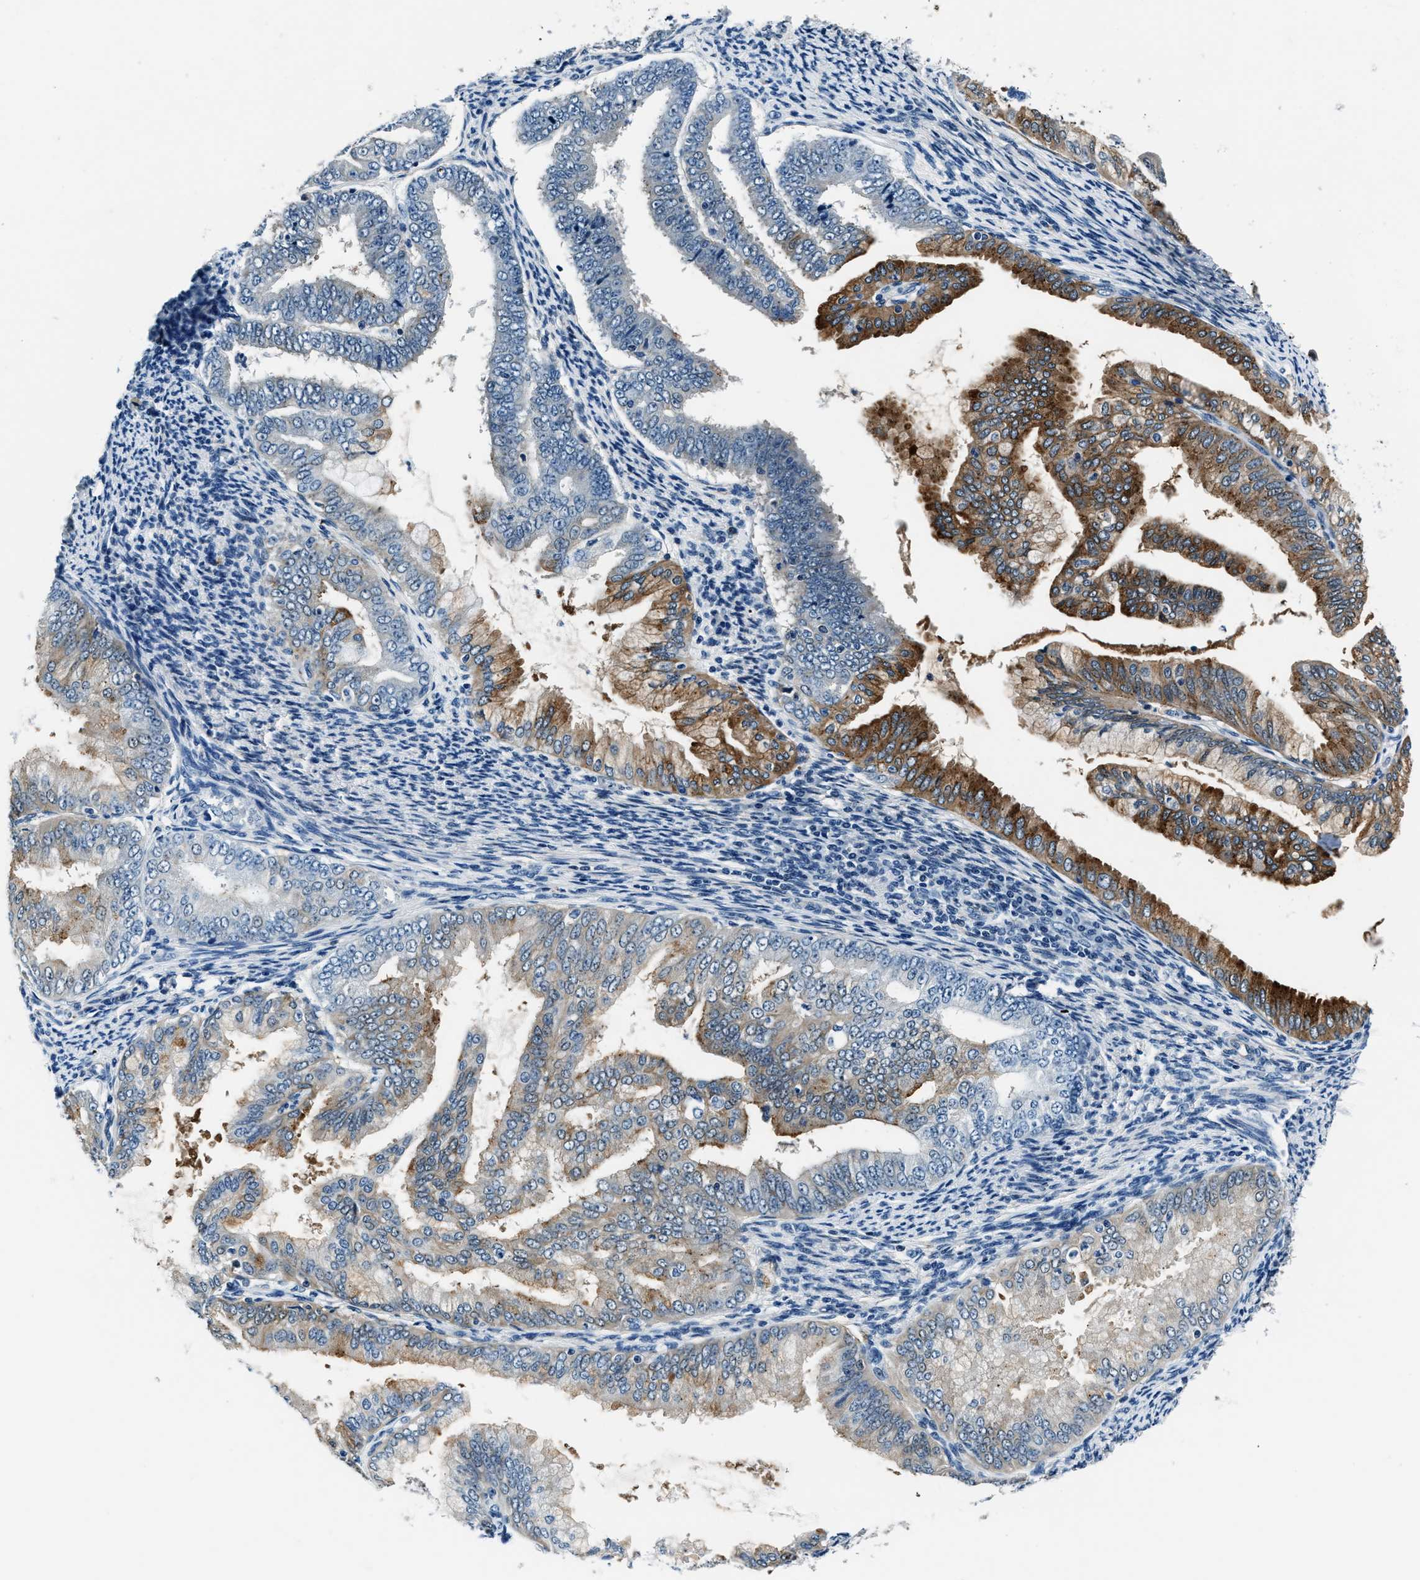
{"staining": {"intensity": "moderate", "quantity": "25%-75%", "location": "cytoplasmic/membranous"}, "tissue": "endometrial cancer", "cell_type": "Tumor cells", "image_type": "cancer", "snomed": [{"axis": "morphology", "description": "Adenocarcinoma, NOS"}, {"axis": "topography", "description": "Endometrium"}], "caption": "The micrograph exhibits a brown stain indicating the presence of a protein in the cytoplasmic/membranous of tumor cells in endometrial adenocarcinoma. The staining is performed using DAB (3,3'-diaminobenzidine) brown chromogen to label protein expression. The nuclei are counter-stained blue using hematoxylin.", "gene": "PTPDC1", "patient": {"sex": "female", "age": 63}}